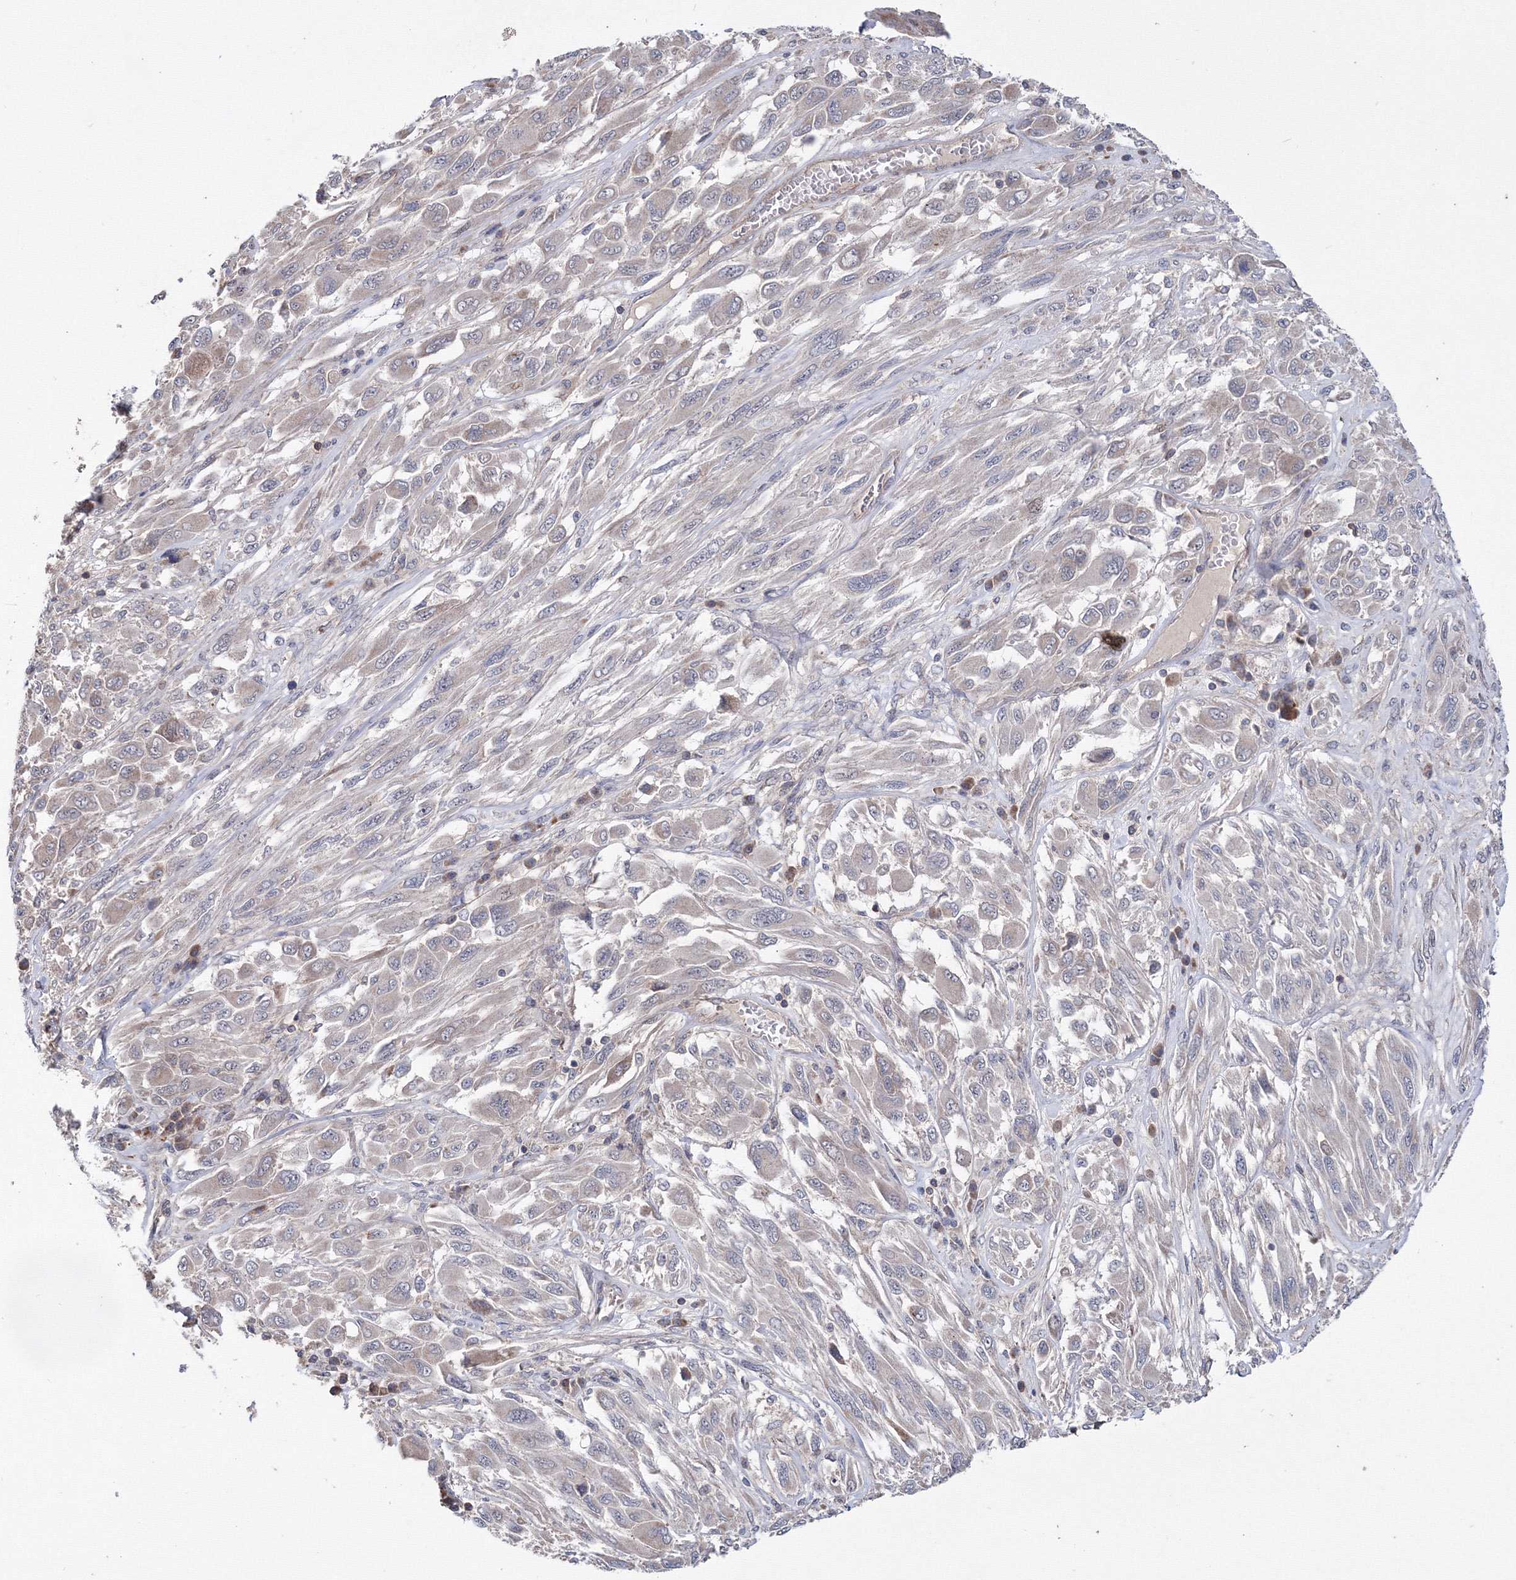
{"staining": {"intensity": "negative", "quantity": "none", "location": "none"}, "tissue": "melanoma", "cell_type": "Tumor cells", "image_type": "cancer", "snomed": [{"axis": "morphology", "description": "Malignant melanoma, NOS"}, {"axis": "topography", "description": "Skin"}], "caption": "The image displays no significant staining in tumor cells of melanoma.", "gene": "PPP2R2B", "patient": {"sex": "female", "age": 91}}